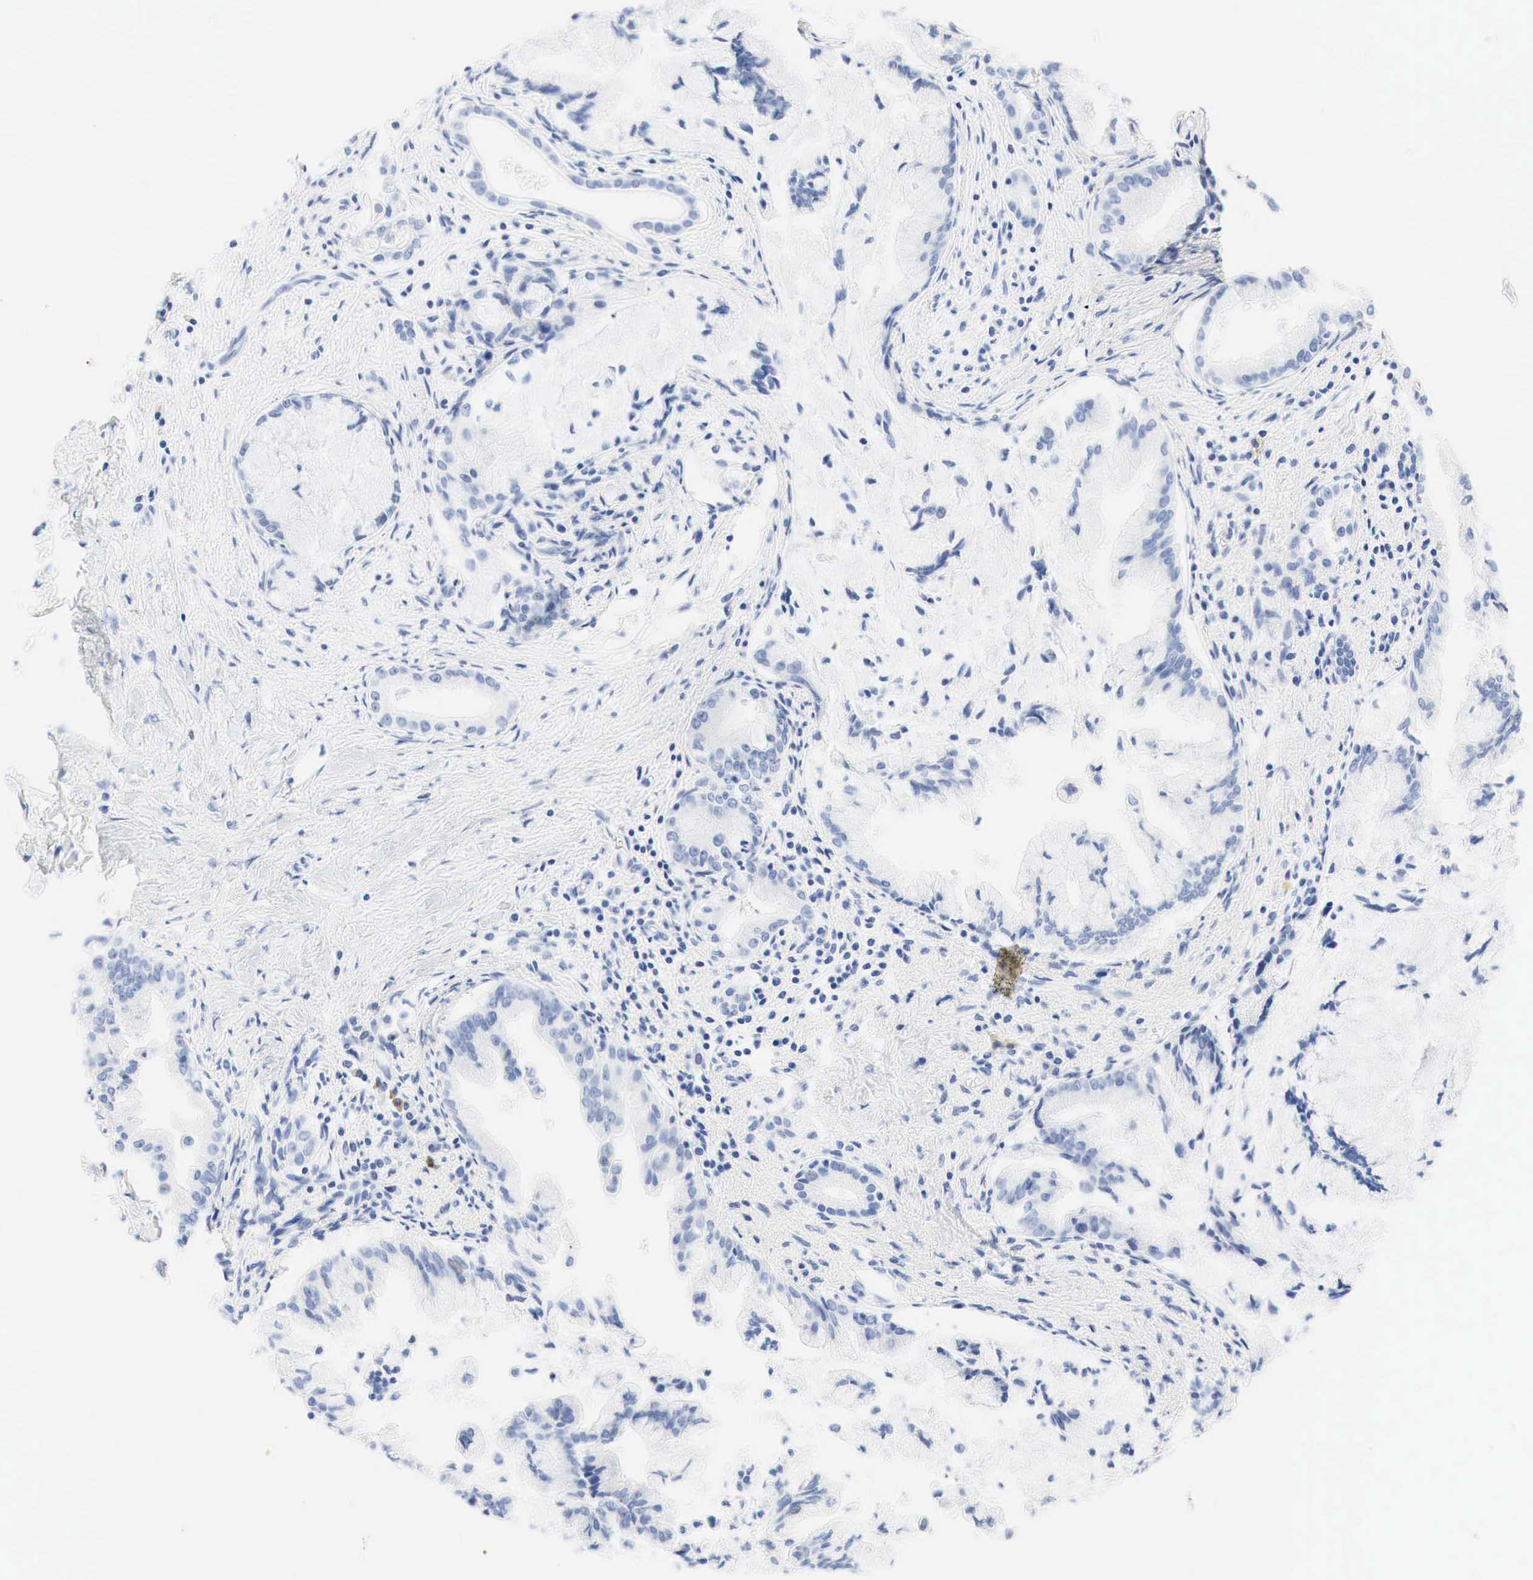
{"staining": {"intensity": "negative", "quantity": "none", "location": "none"}, "tissue": "pancreatic cancer", "cell_type": "Tumor cells", "image_type": "cancer", "snomed": [{"axis": "morphology", "description": "Adenocarcinoma, NOS"}, {"axis": "topography", "description": "Pancreas"}], "caption": "Protein analysis of pancreatic cancer (adenocarcinoma) reveals no significant positivity in tumor cells.", "gene": "NKX2-1", "patient": {"sex": "male", "age": 59}}